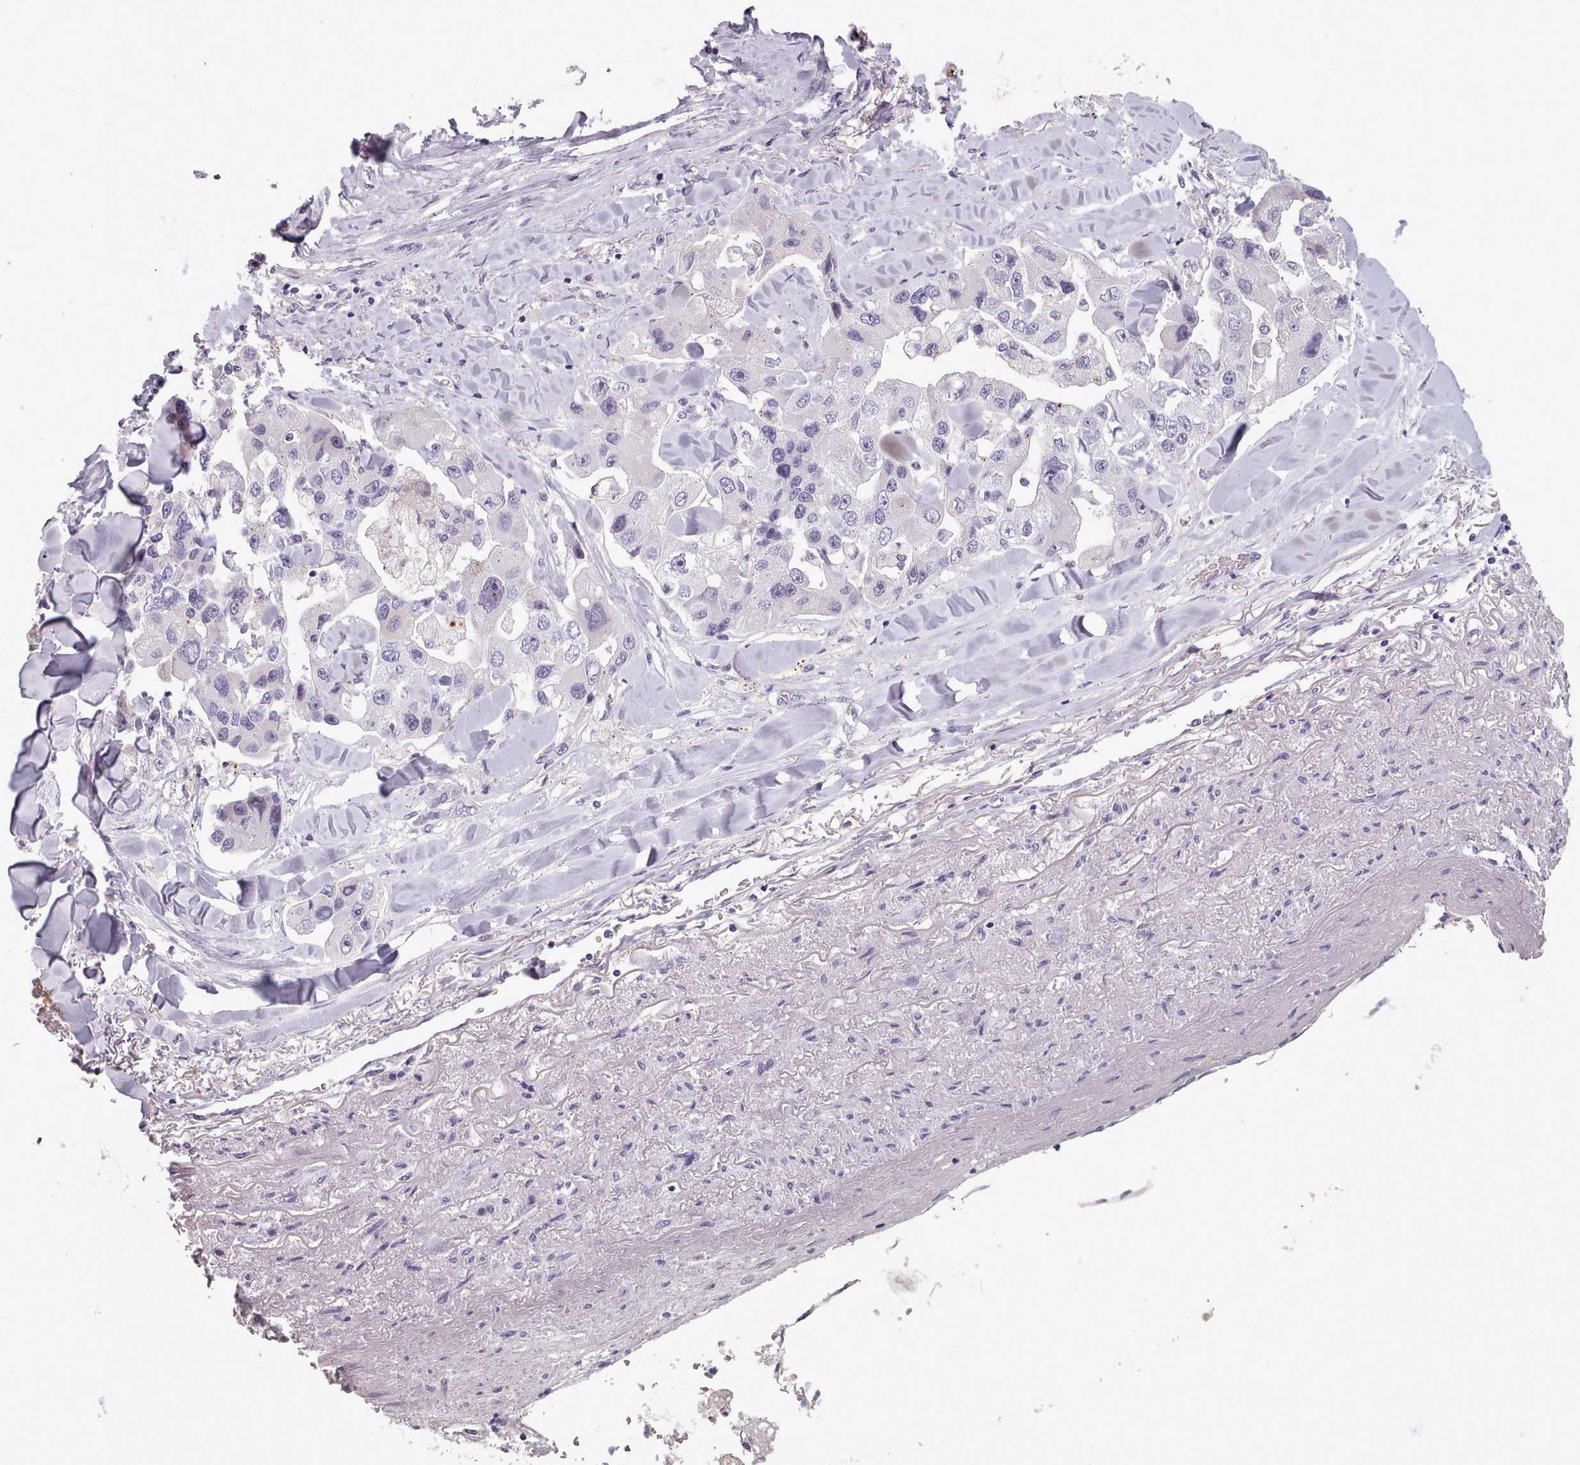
{"staining": {"intensity": "negative", "quantity": "none", "location": "none"}, "tissue": "lung cancer", "cell_type": "Tumor cells", "image_type": "cancer", "snomed": [{"axis": "morphology", "description": "Adenocarcinoma, NOS"}, {"axis": "topography", "description": "Lung"}], "caption": "Lung cancer (adenocarcinoma) was stained to show a protein in brown. There is no significant expression in tumor cells.", "gene": "PBX4", "patient": {"sex": "female", "age": 54}}